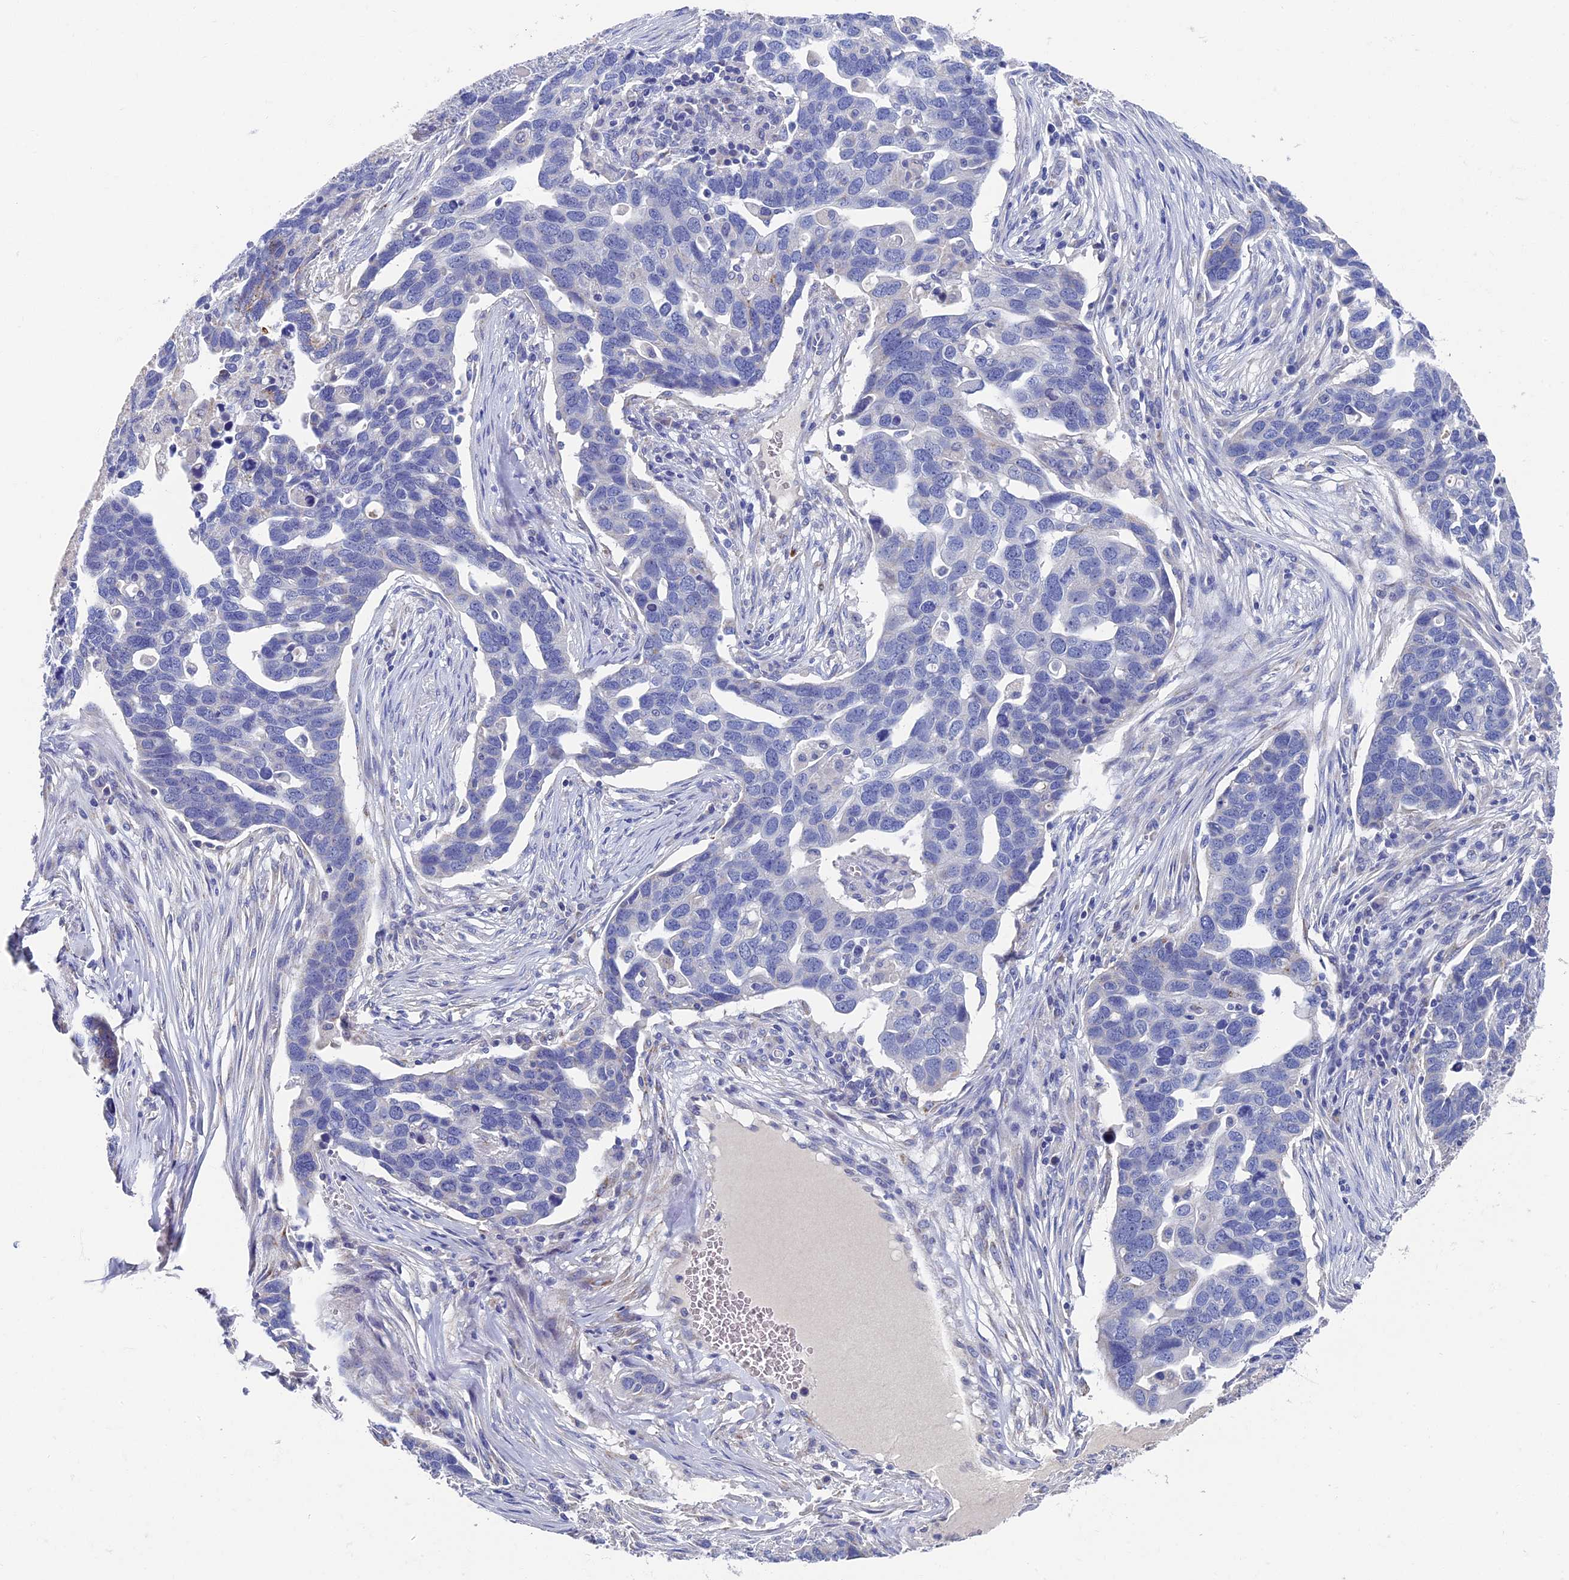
{"staining": {"intensity": "negative", "quantity": "none", "location": "none"}, "tissue": "ovarian cancer", "cell_type": "Tumor cells", "image_type": "cancer", "snomed": [{"axis": "morphology", "description": "Cystadenocarcinoma, serous, NOS"}, {"axis": "topography", "description": "Ovary"}], "caption": "Tumor cells show no significant staining in ovarian cancer (serous cystadenocarcinoma). The staining is performed using DAB (3,3'-diaminobenzidine) brown chromogen with nuclei counter-stained in using hematoxylin.", "gene": "OAT", "patient": {"sex": "female", "age": 54}}